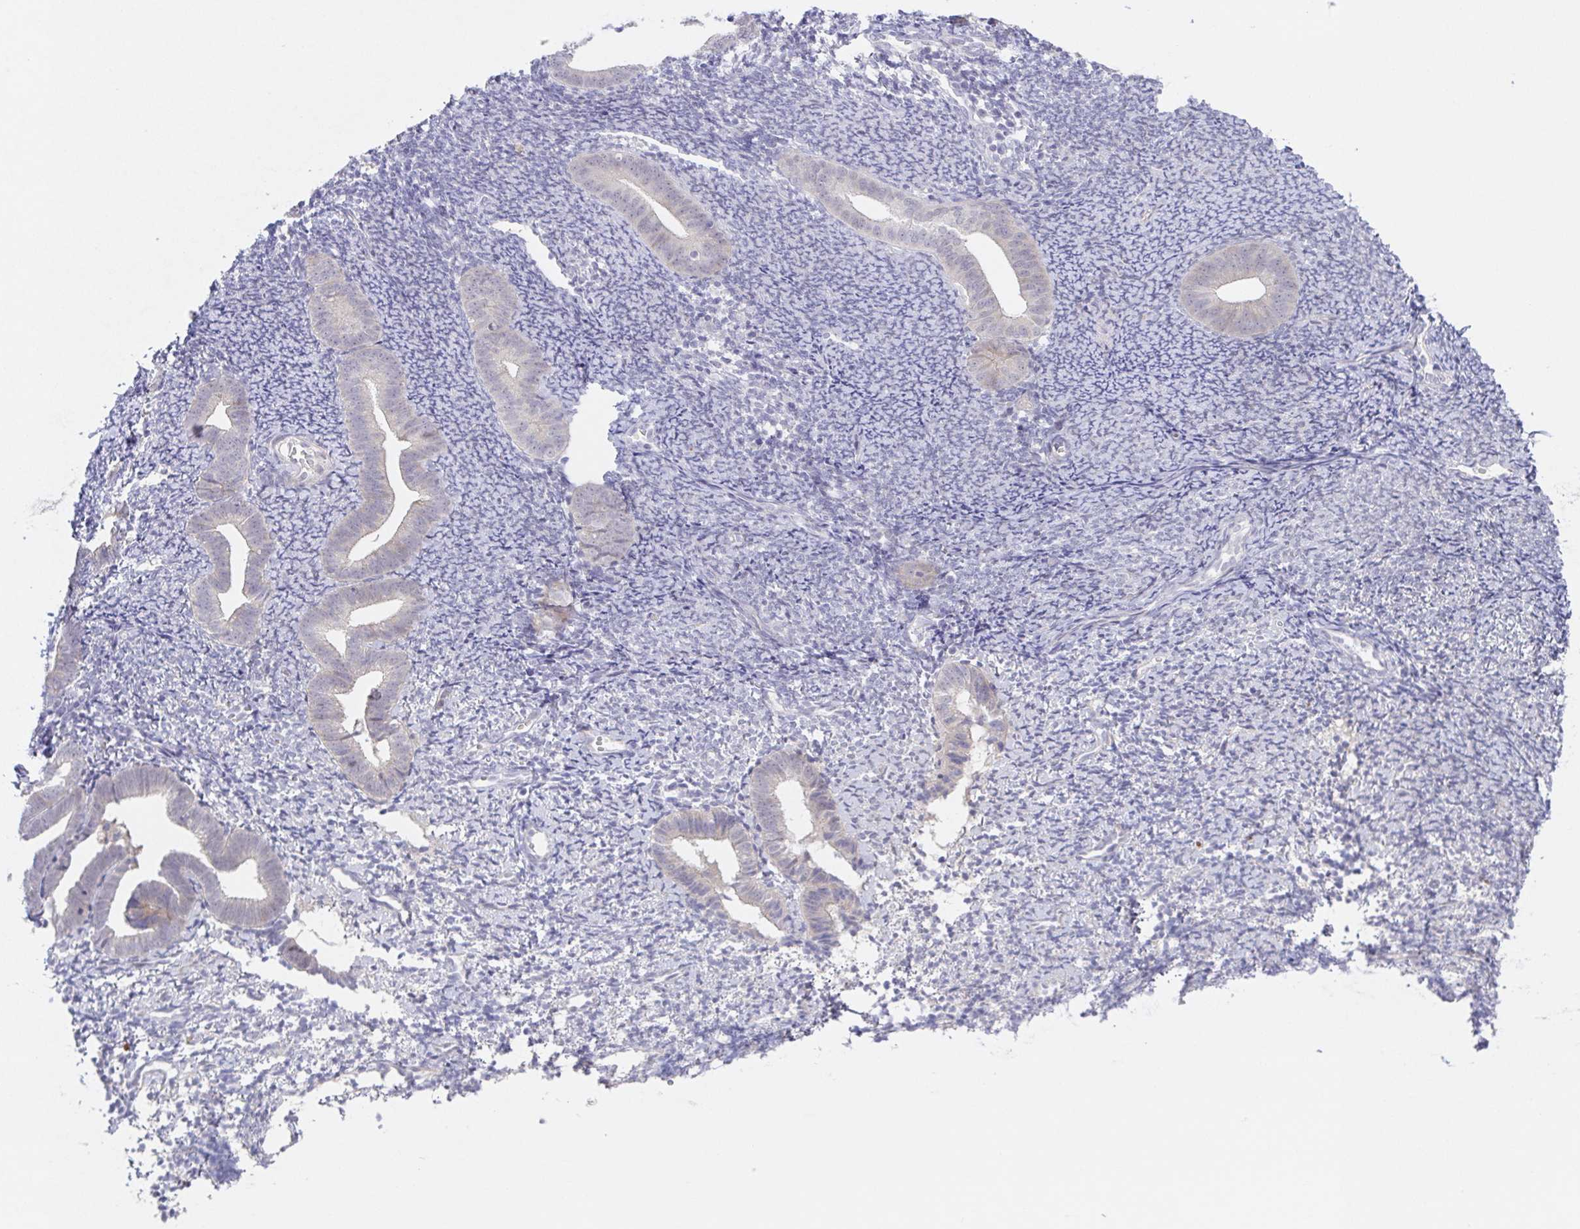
{"staining": {"intensity": "negative", "quantity": "none", "location": "none"}, "tissue": "endometrium", "cell_type": "Cells in endometrial stroma", "image_type": "normal", "snomed": [{"axis": "morphology", "description": "Normal tissue, NOS"}, {"axis": "topography", "description": "Endometrium"}], "caption": "A photomicrograph of human endometrium is negative for staining in cells in endometrial stroma. (Immunohistochemistry (ihc), brightfield microscopy, high magnification).", "gene": "POU2F3", "patient": {"sex": "female", "age": 39}}